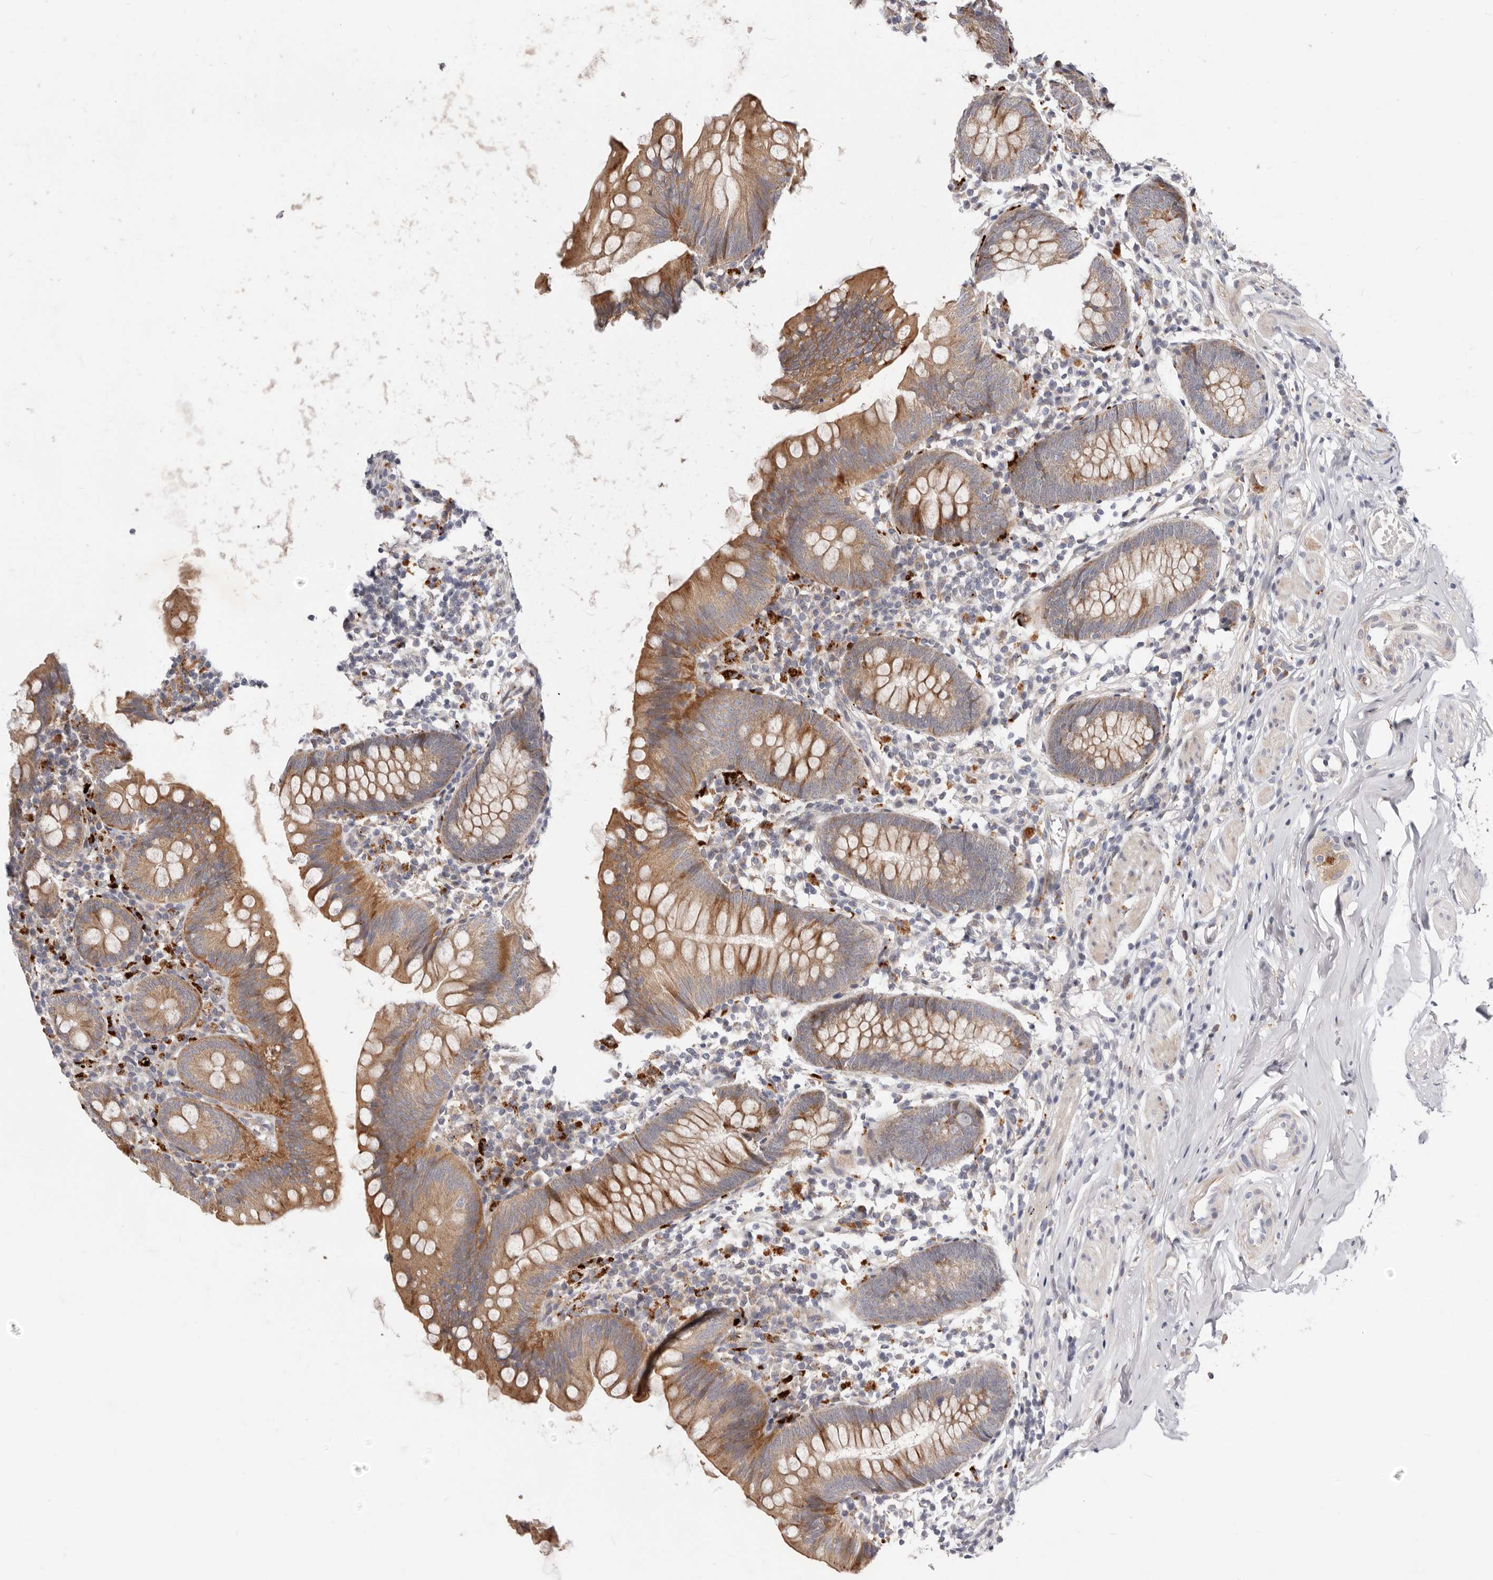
{"staining": {"intensity": "moderate", "quantity": ">75%", "location": "cytoplasmic/membranous"}, "tissue": "appendix", "cell_type": "Glandular cells", "image_type": "normal", "snomed": [{"axis": "morphology", "description": "Normal tissue, NOS"}, {"axis": "topography", "description": "Appendix"}], "caption": "This image shows benign appendix stained with immunohistochemistry (IHC) to label a protein in brown. The cytoplasmic/membranous of glandular cells show moderate positivity for the protein. Nuclei are counter-stained blue.", "gene": "TOR3A", "patient": {"sex": "female", "age": 62}}